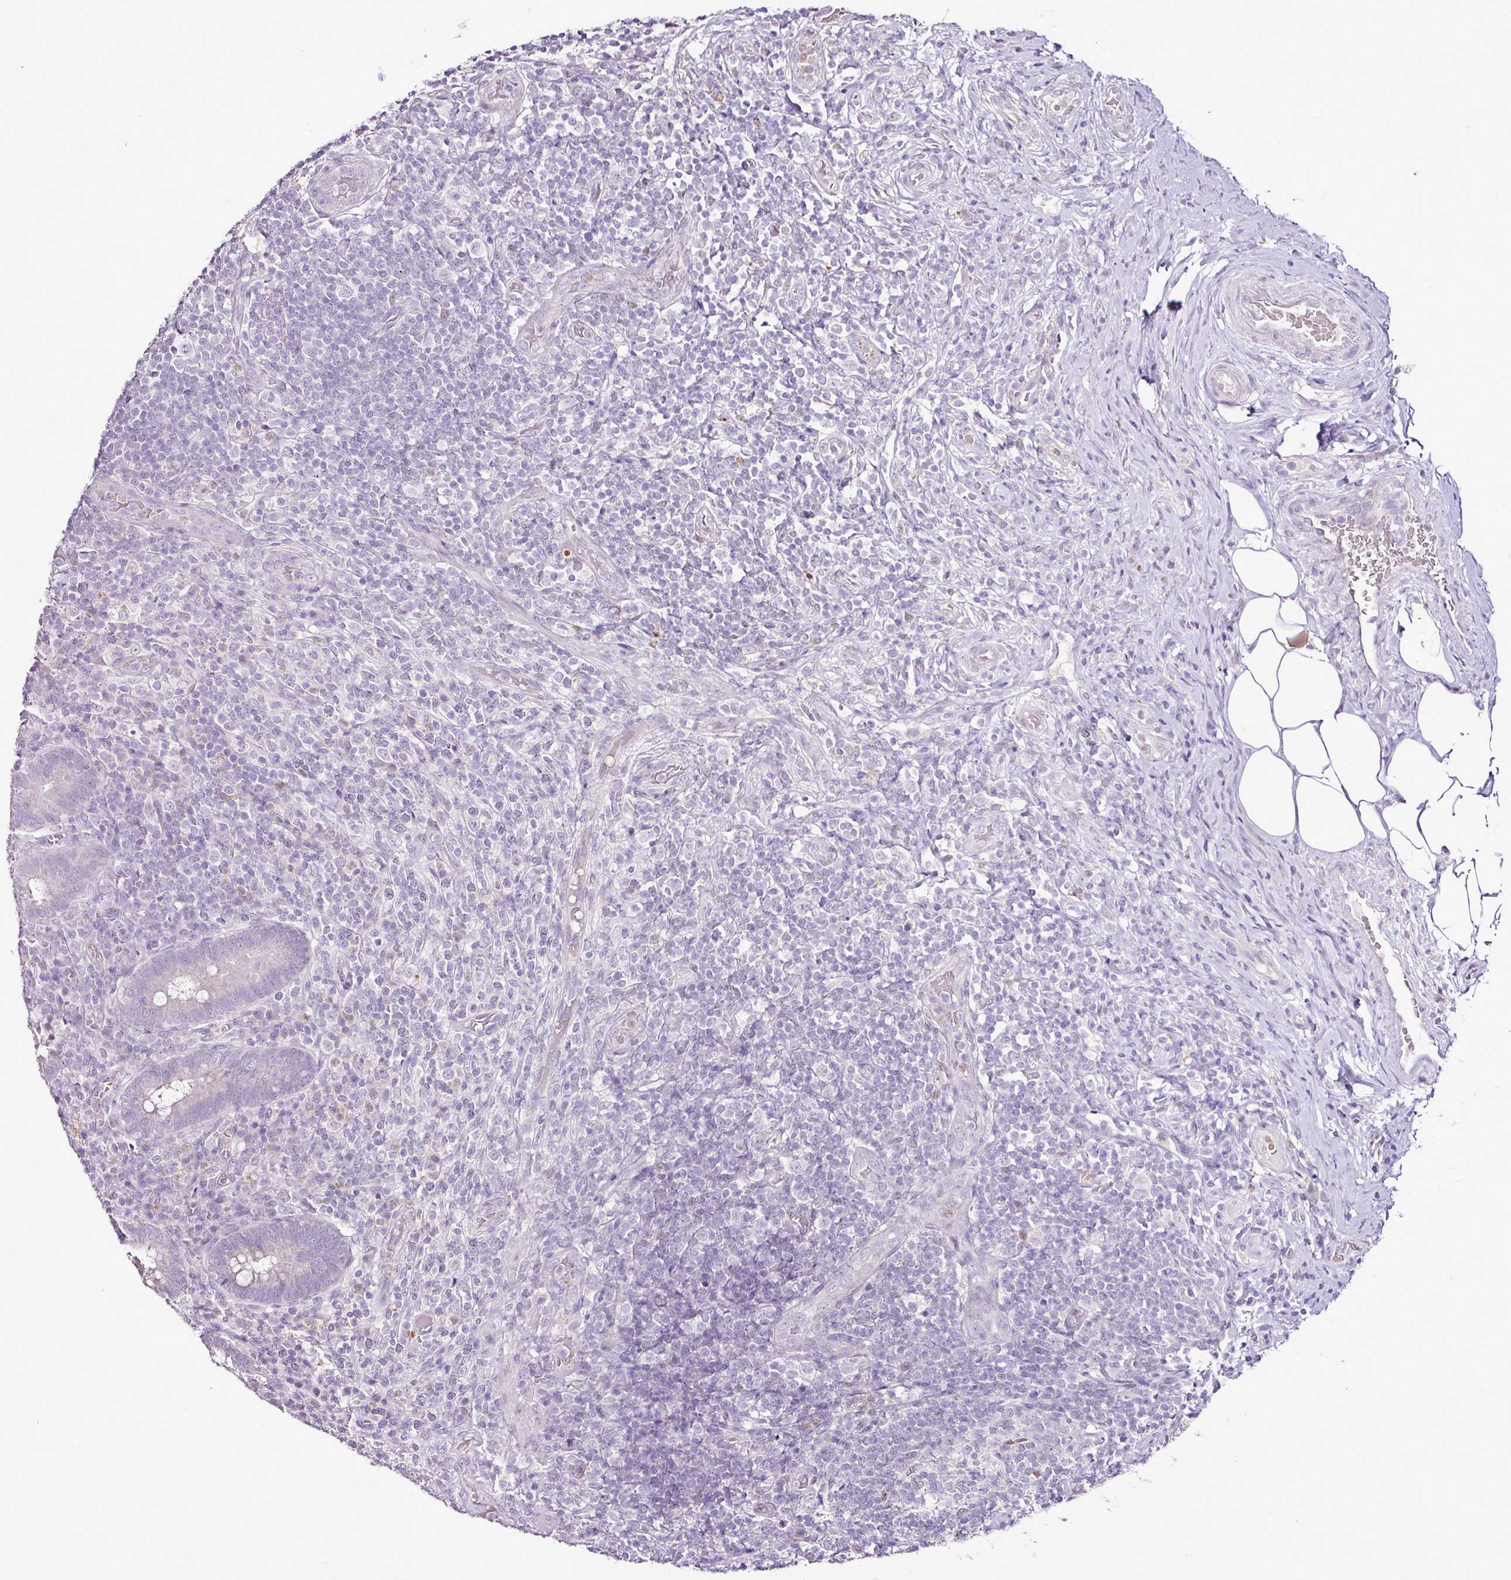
{"staining": {"intensity": "negative", "quantity": "none", "location": "none"}, "tissue": "appendix", "cell_type": "Glandular cells", "image_type": "normal", "snomed": [{"axis": "morphology", "description": "Normal tissue, NOS"}, {"axis": "topography", "description": "Appendix"}], "caption": "This histopathology image is of unremarkable appendix stained with IHC to label a protein in brown with the nuclei are counter-stained blue. There is no positivity in glandular cells.", "gene": "ESR1", "patient": {"sex": "female", "age": 43}}